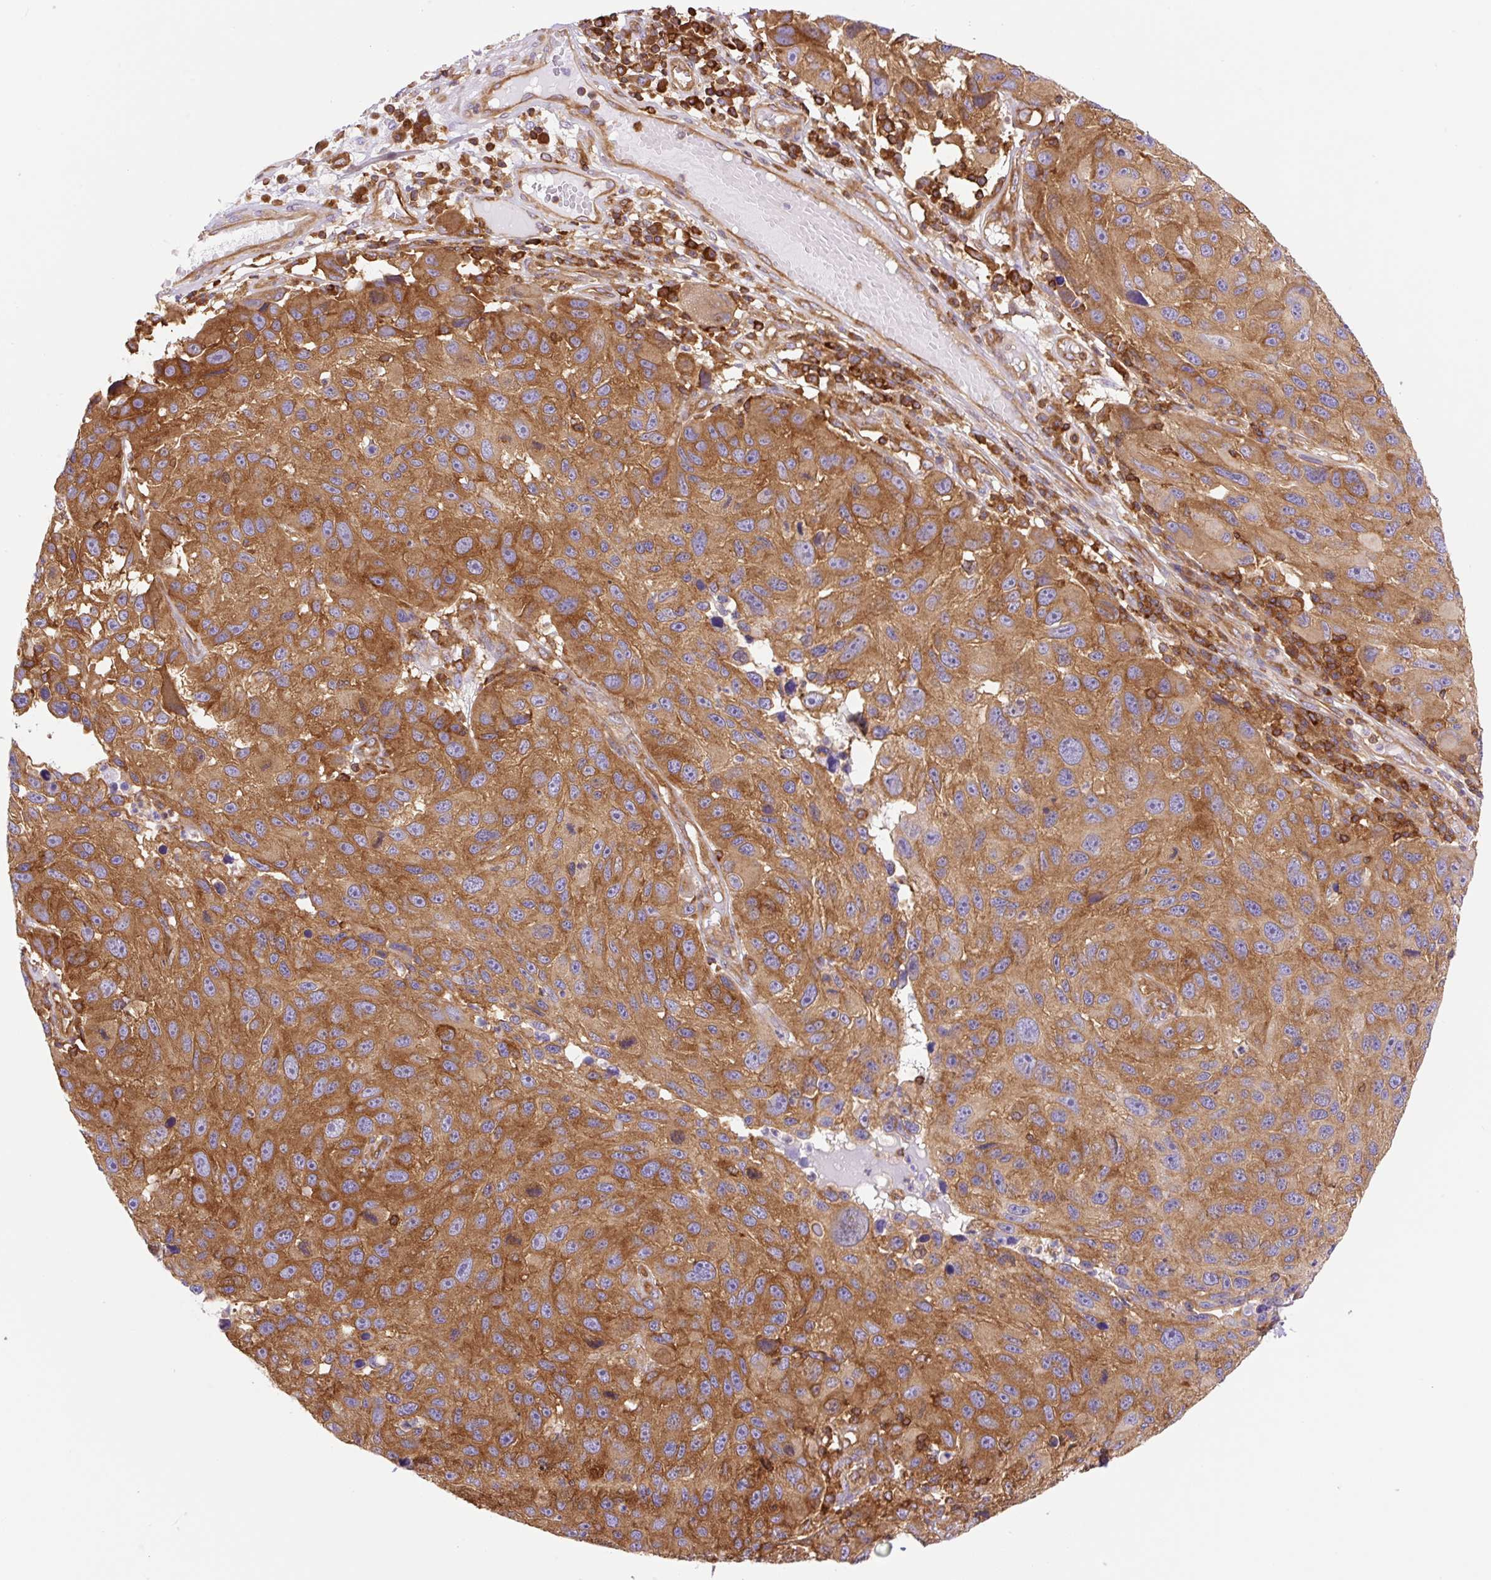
{"staining": {"intensity": "strong", "quantity": "25%-75%", "location": "cytoplasmic/membranous"}, "tissue": "melanoma", "cell_type": "Tumor cells", "image_type": "cancer", "snomed": [{"axis": "morphology", "description": "Malignant melanoma, NOS"}, {"axis": "topography", "description": "Skin"}], "caption": "About 25%-75% of tumor cells in human malignant melanoma demonstrate strong cytoplasmic/membranous protein staining as visualized by brown immunohistochemical staining.", "gene": "DNM2", "patient": {"sex": "male", "age": 53}}